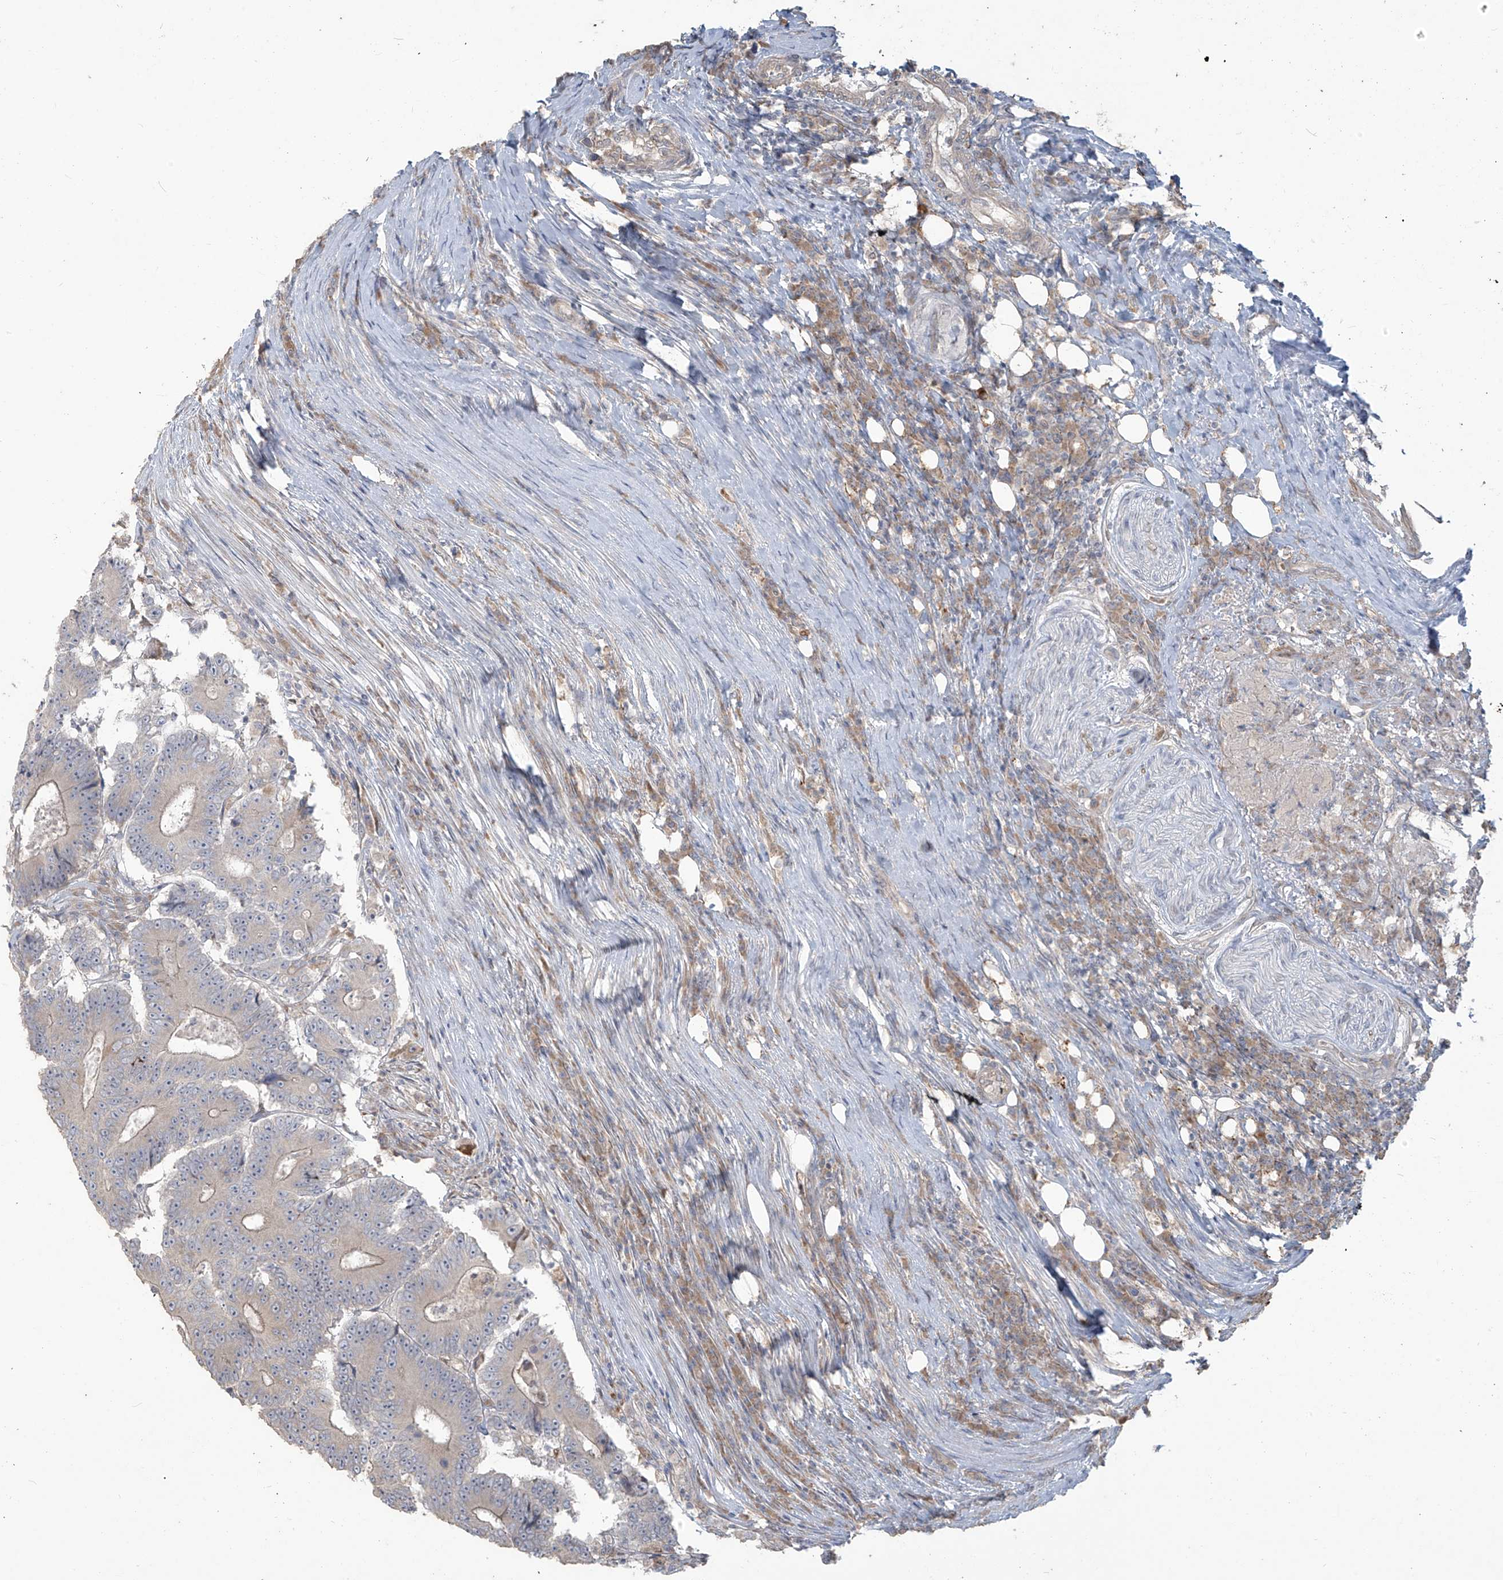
{"staining": {"intensity": "negative", "quantity": "none", "location": "none"}, "tissue": "colorectal cancer", "cell_type": "Tumor cells", "image_type": "cancer", "snomed": [{"axis": "morphology", "description": "Adenocarcinoma, NOS"}, {"axis": "topography", "description": "Colon"}], "caption": "High power microscopy photomicrograph of an immunohistochemistry (IHC) photomicrograph of colorectal cancer, revealing no significant expression in tumor cells.", "gene": "MAGIX", "patient": {"sex": "male", "age": 83}}